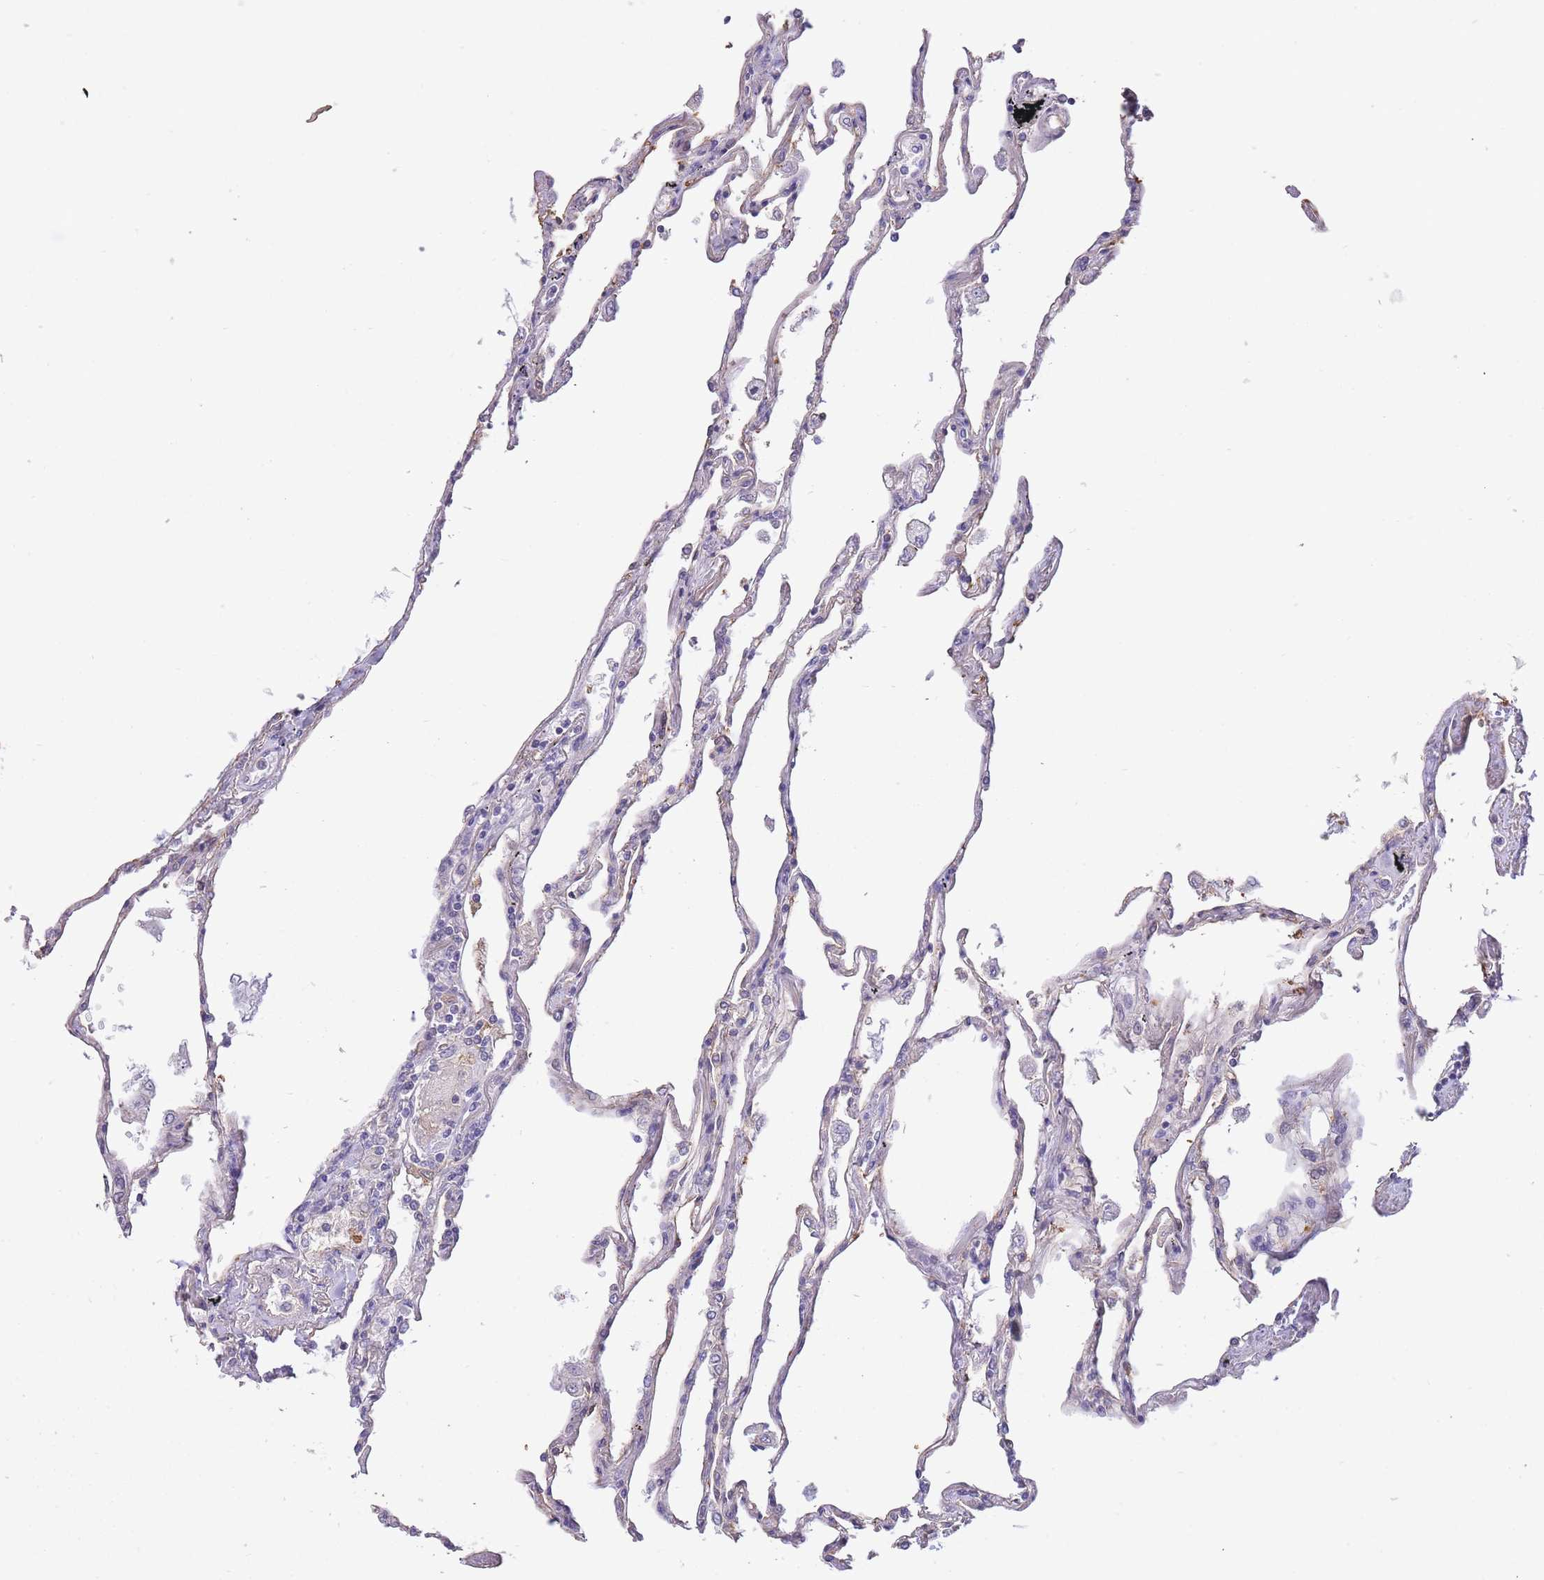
{"staining": {"intensity": "moderate", "quantity": "<25%", "location": "cytoplasmic/membranous"}, "tissue": "lung", "cell_type": "Alveolar cells", "image_type": "normal", "snomed": [{"axis": "morphology", "description": "Normal tissue, NOS"}, {"axis": "topography", "description": "Lung"}], "caption": "Alveolar cells display moderate cytoplasmic/membranous staining in approximately <25% of cells in unremarkable lung.", "gene": "SMC6", "patient": {"sex": "female", "age": 67}}